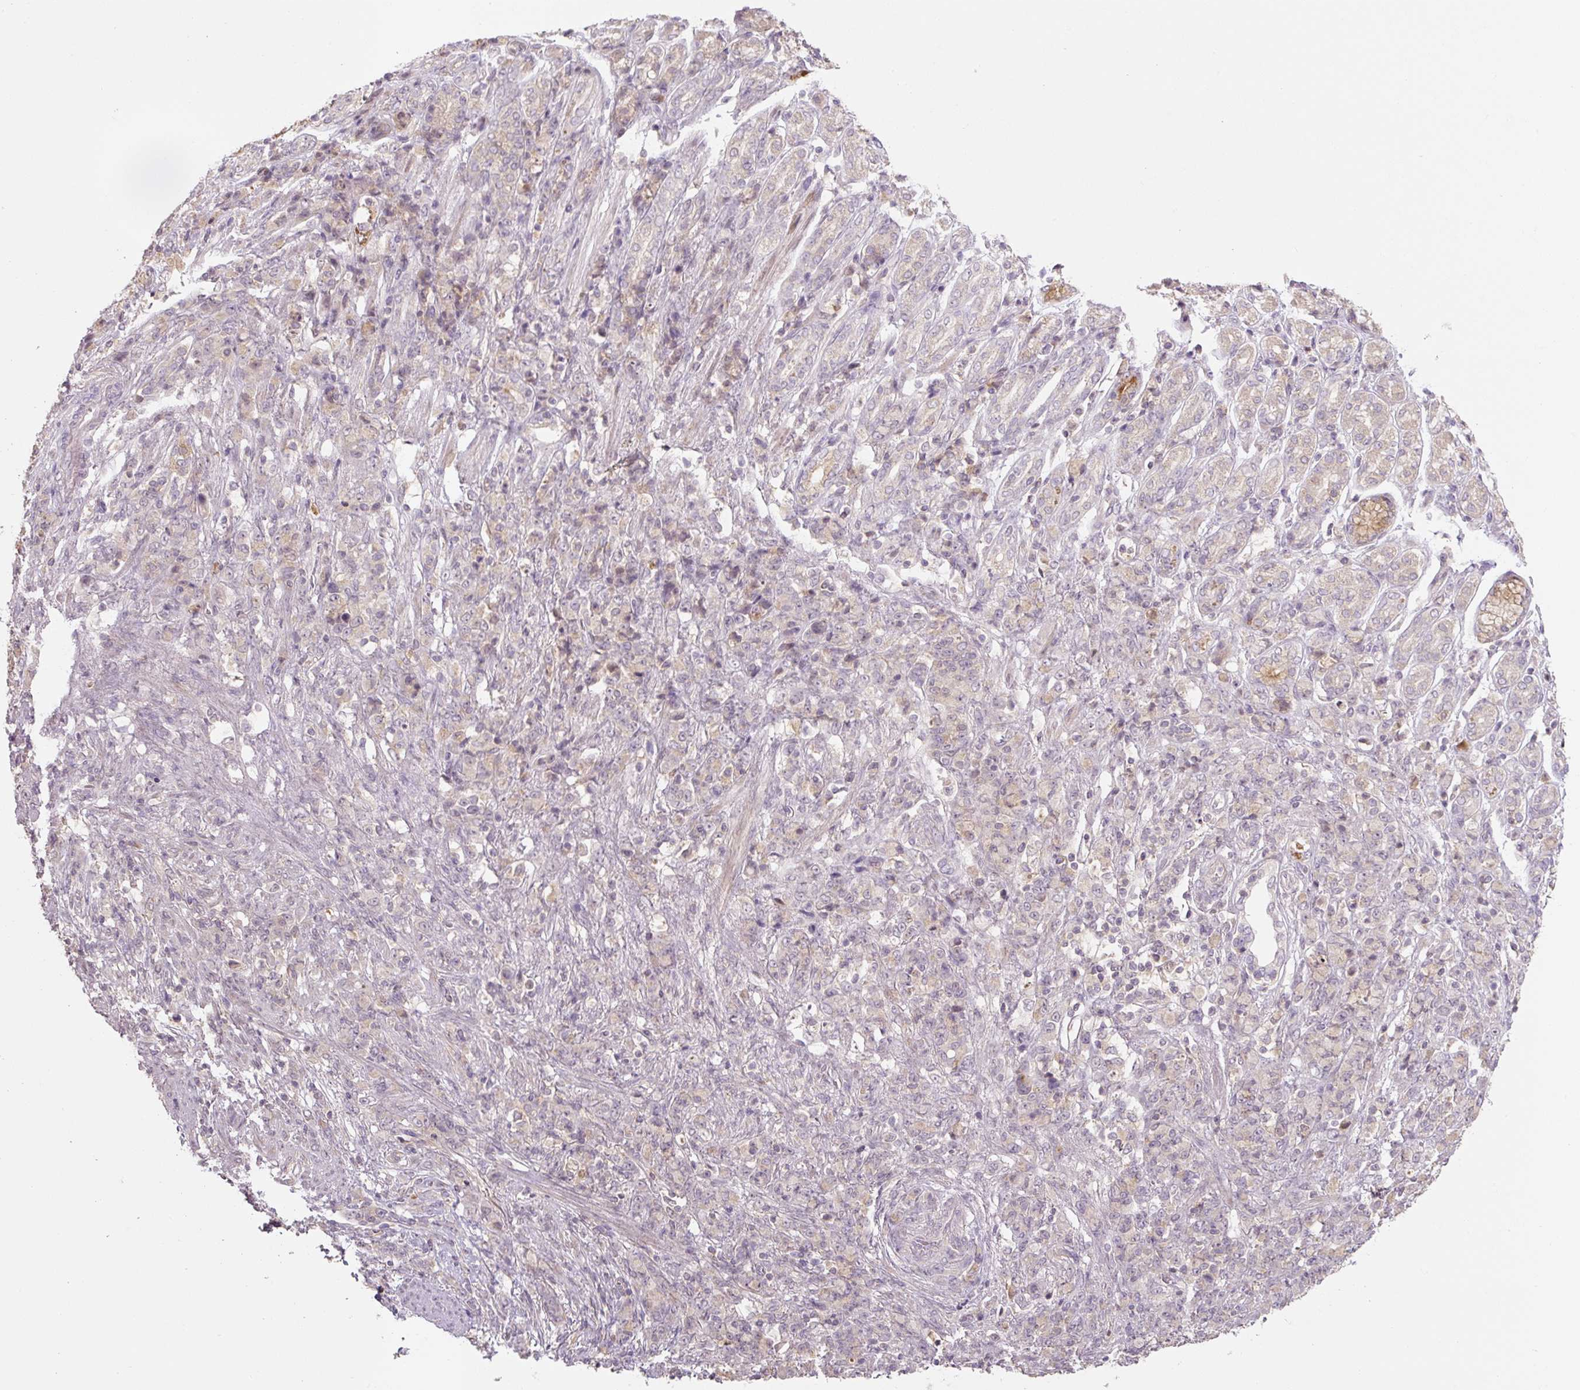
{"staining": {"intensity": "negative", "quantity": "none", "location": "none"}, "tissue": "stomach cancer", "cell_type": "Tumor cells", "image_type": "cancer", "snomed": [{"axis": "morphology", "description": "Adenocarcinoma, NOS"}, {"axis": "topography", "description": "Stomach"}], "caption": "A photomicrograph of stomach adenocarcinoma stained for a protein exhibits no brown staining in tumor cells. The staining is performed using DAB brown chromogen with nuclei counter-stained in using hematoxylin.", "gene": "C2orf73", "patient": {"sex": "female", "age": 79}}